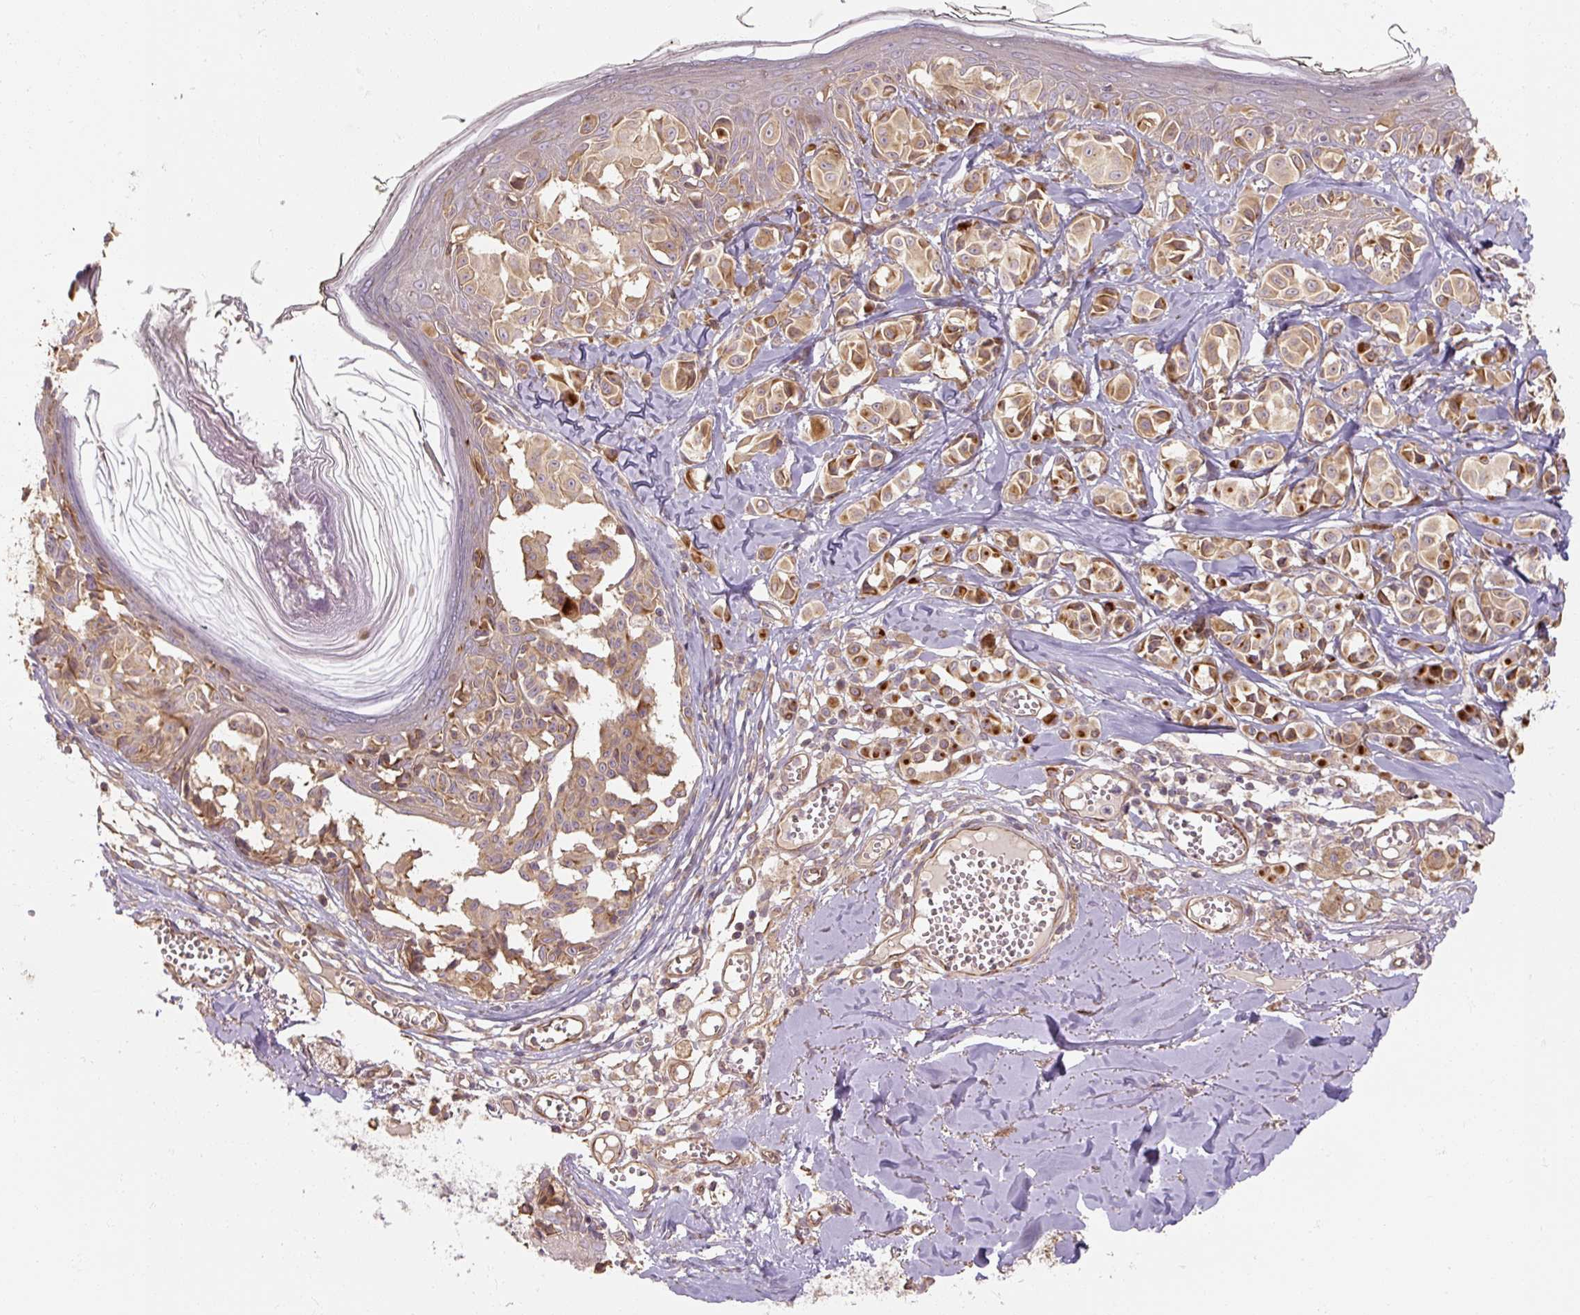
{"staining": {"intensity": "moderate", "quantity": ">75%", "location": "cytoplasmic/membranous"}, "tissue": "melanoma", "cell_type": "Tumor cells", "image_type": "cancer", "snomed": [{"axis": "morphology", "description": "Malignant melanoma, NOS"}, {"axis": "topography", "description": "Skin"}], "caption": "High-magnification brightfield microscopy of malignant melanoma stained with DAB (brown) and counterstained with hematoxylin (blue). tumor cells exhibit moderate cytoplasmic/membranous expression is identified in about>75% of cells.", "gene": "RB1CC1", "patient": {"sex": "female", "age": 43}}